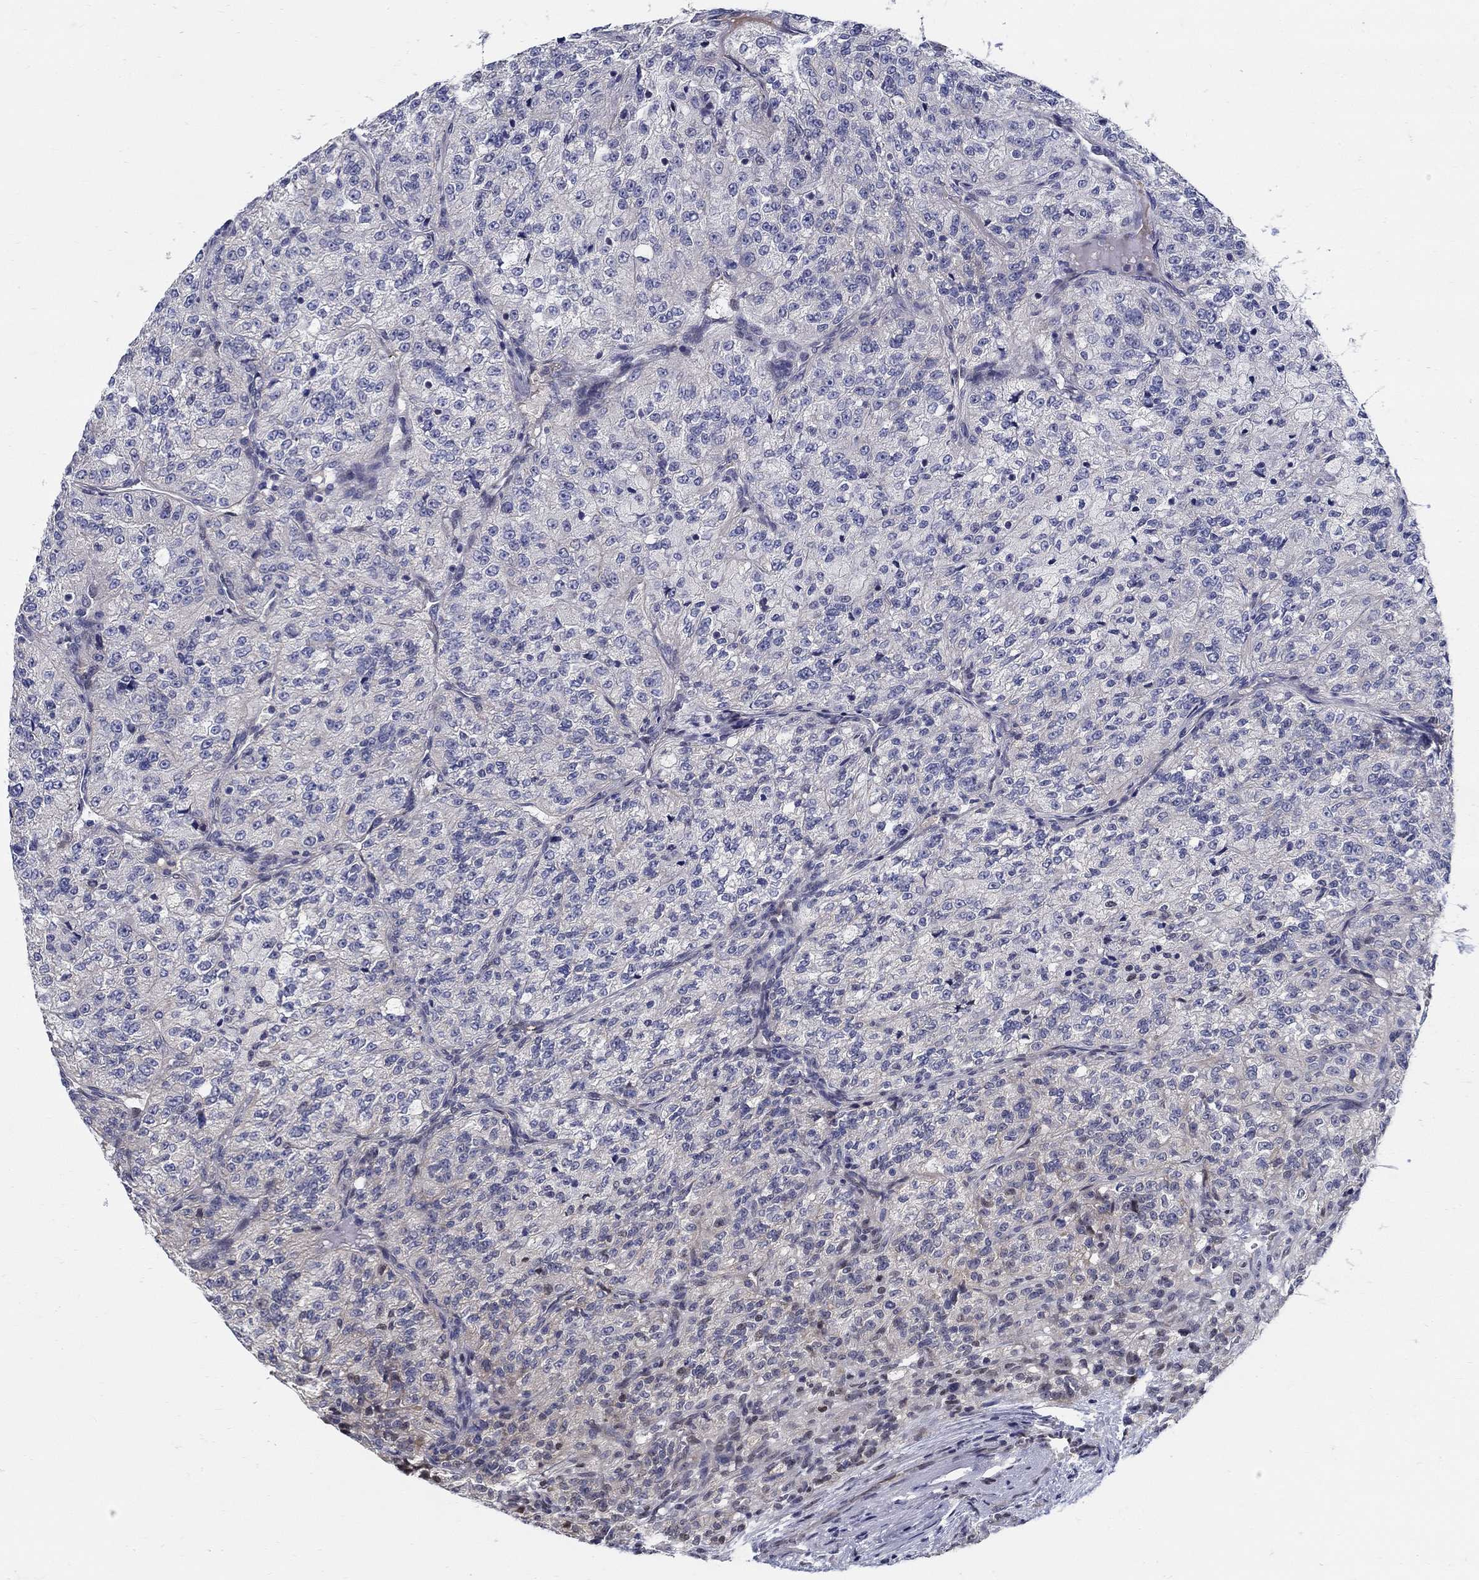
{"staining": {"intensity": "negative", "quantity": "none", "location": "none"}, "tissue": "renal cancer", "cell_type": "Tumor cells", "image_type": "cancer", "snomed": [{"axis": "morphology", "description": "Adenocarcinoma, NOS"}, {"axis": "topography", "description": "Kidney"}], "caption": "Tumor cells show no significant positivity in renal cancer (adenocarcinoma).", "gene": "C16orf46", "patient": {"sex": "female", "age": 63}}